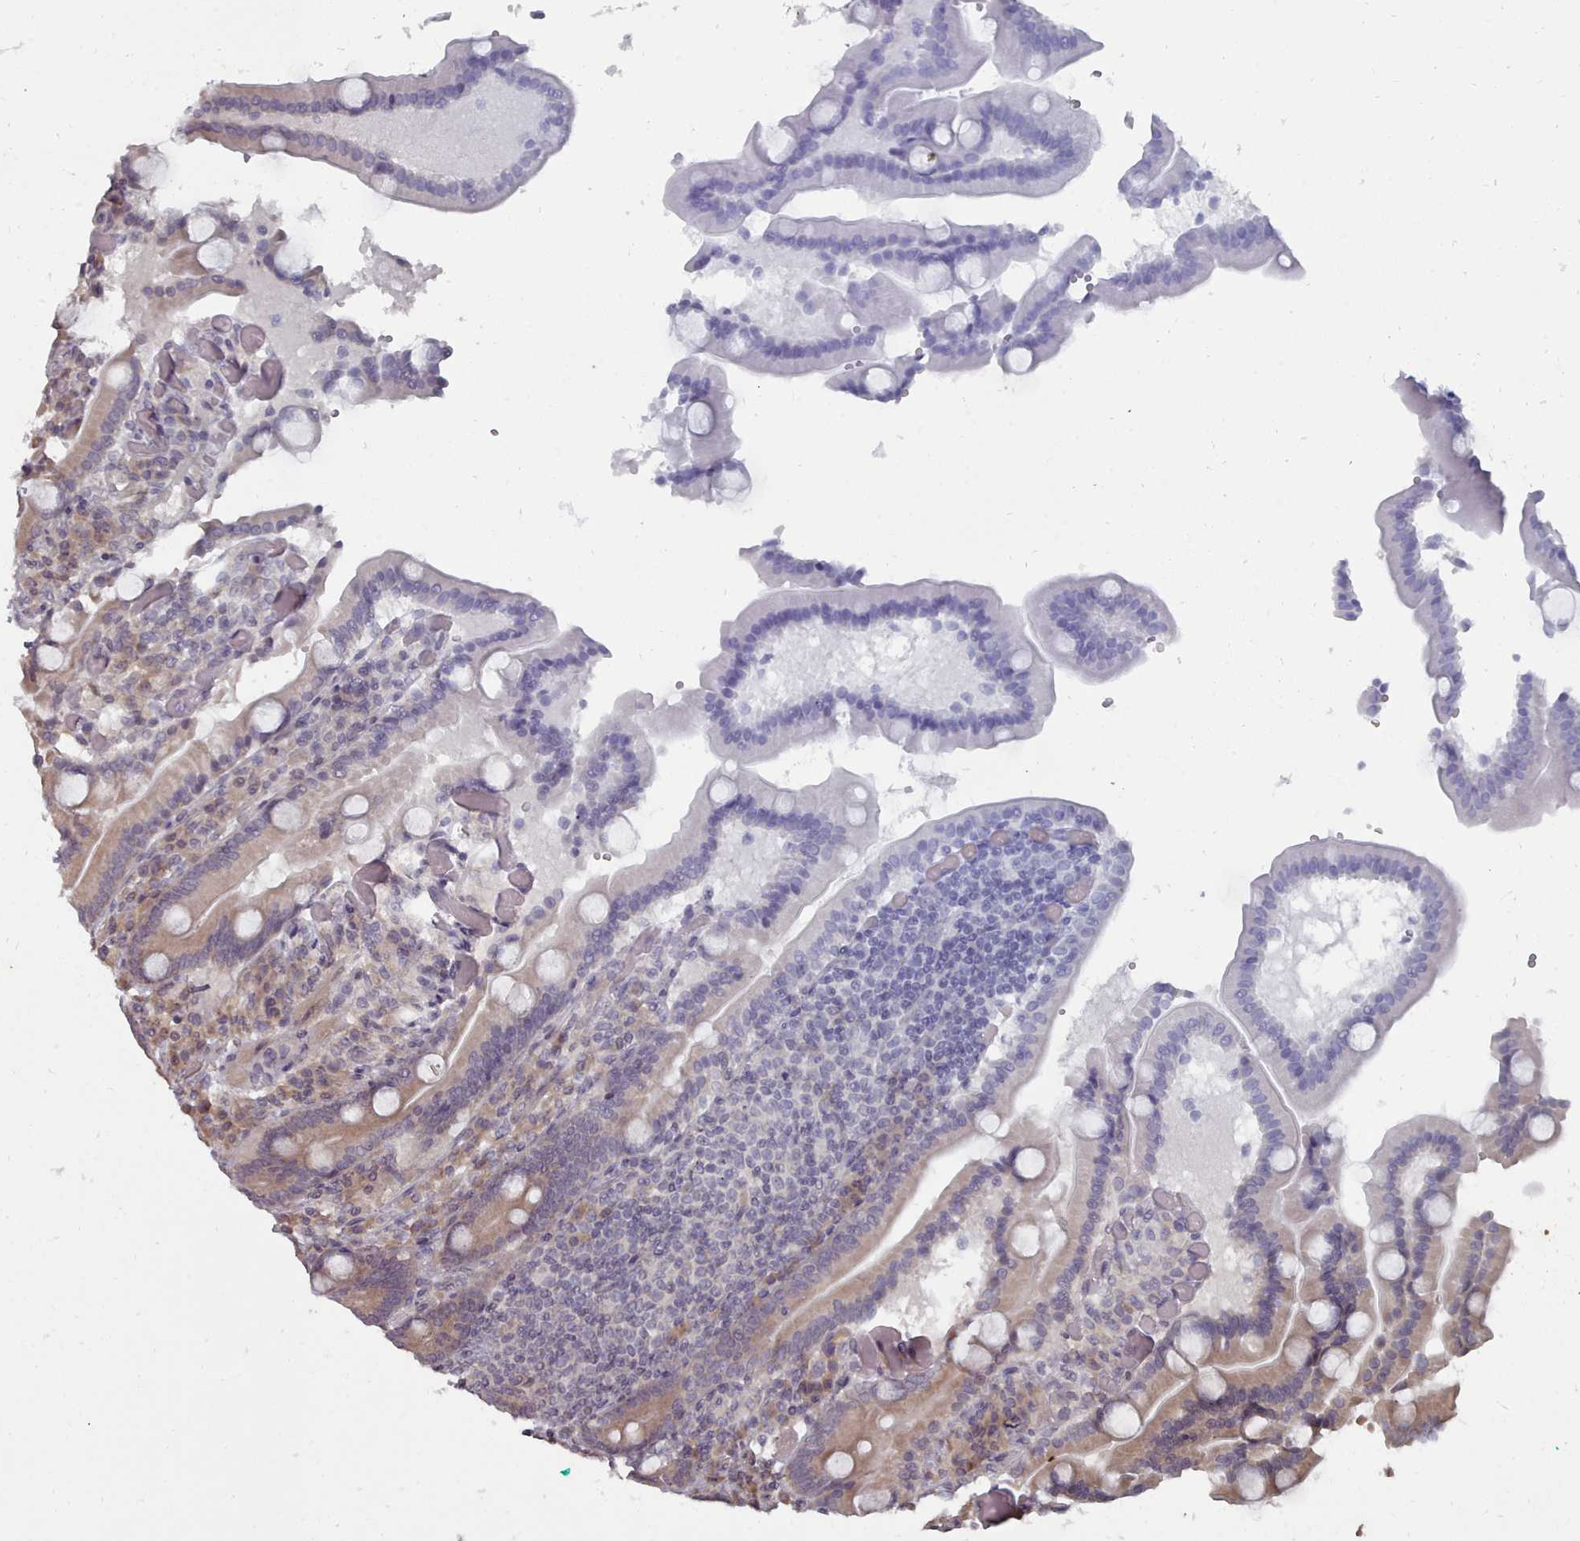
{"staining": {"intensity": "moderate", "quantity": "25%-75%", "location": "cytoplasmic/membranous"}, "tissue": "duodenum", "cell_type": "Glandular cells", "image_type": "normal", "snomed": [{"axis": "morphology", "description": "Normal tissue, NOS"}, {"axis": "topography", "description": "Duodenum"}], "caption": "Brown immunohistochemical staining in normal human duodenum reveals moderate cytoplasmic/membranous positivity in approximately 25%-75% of glandular cells.", "gene": "ACKR3", "patient": {"sex": "female", "age": 62}}